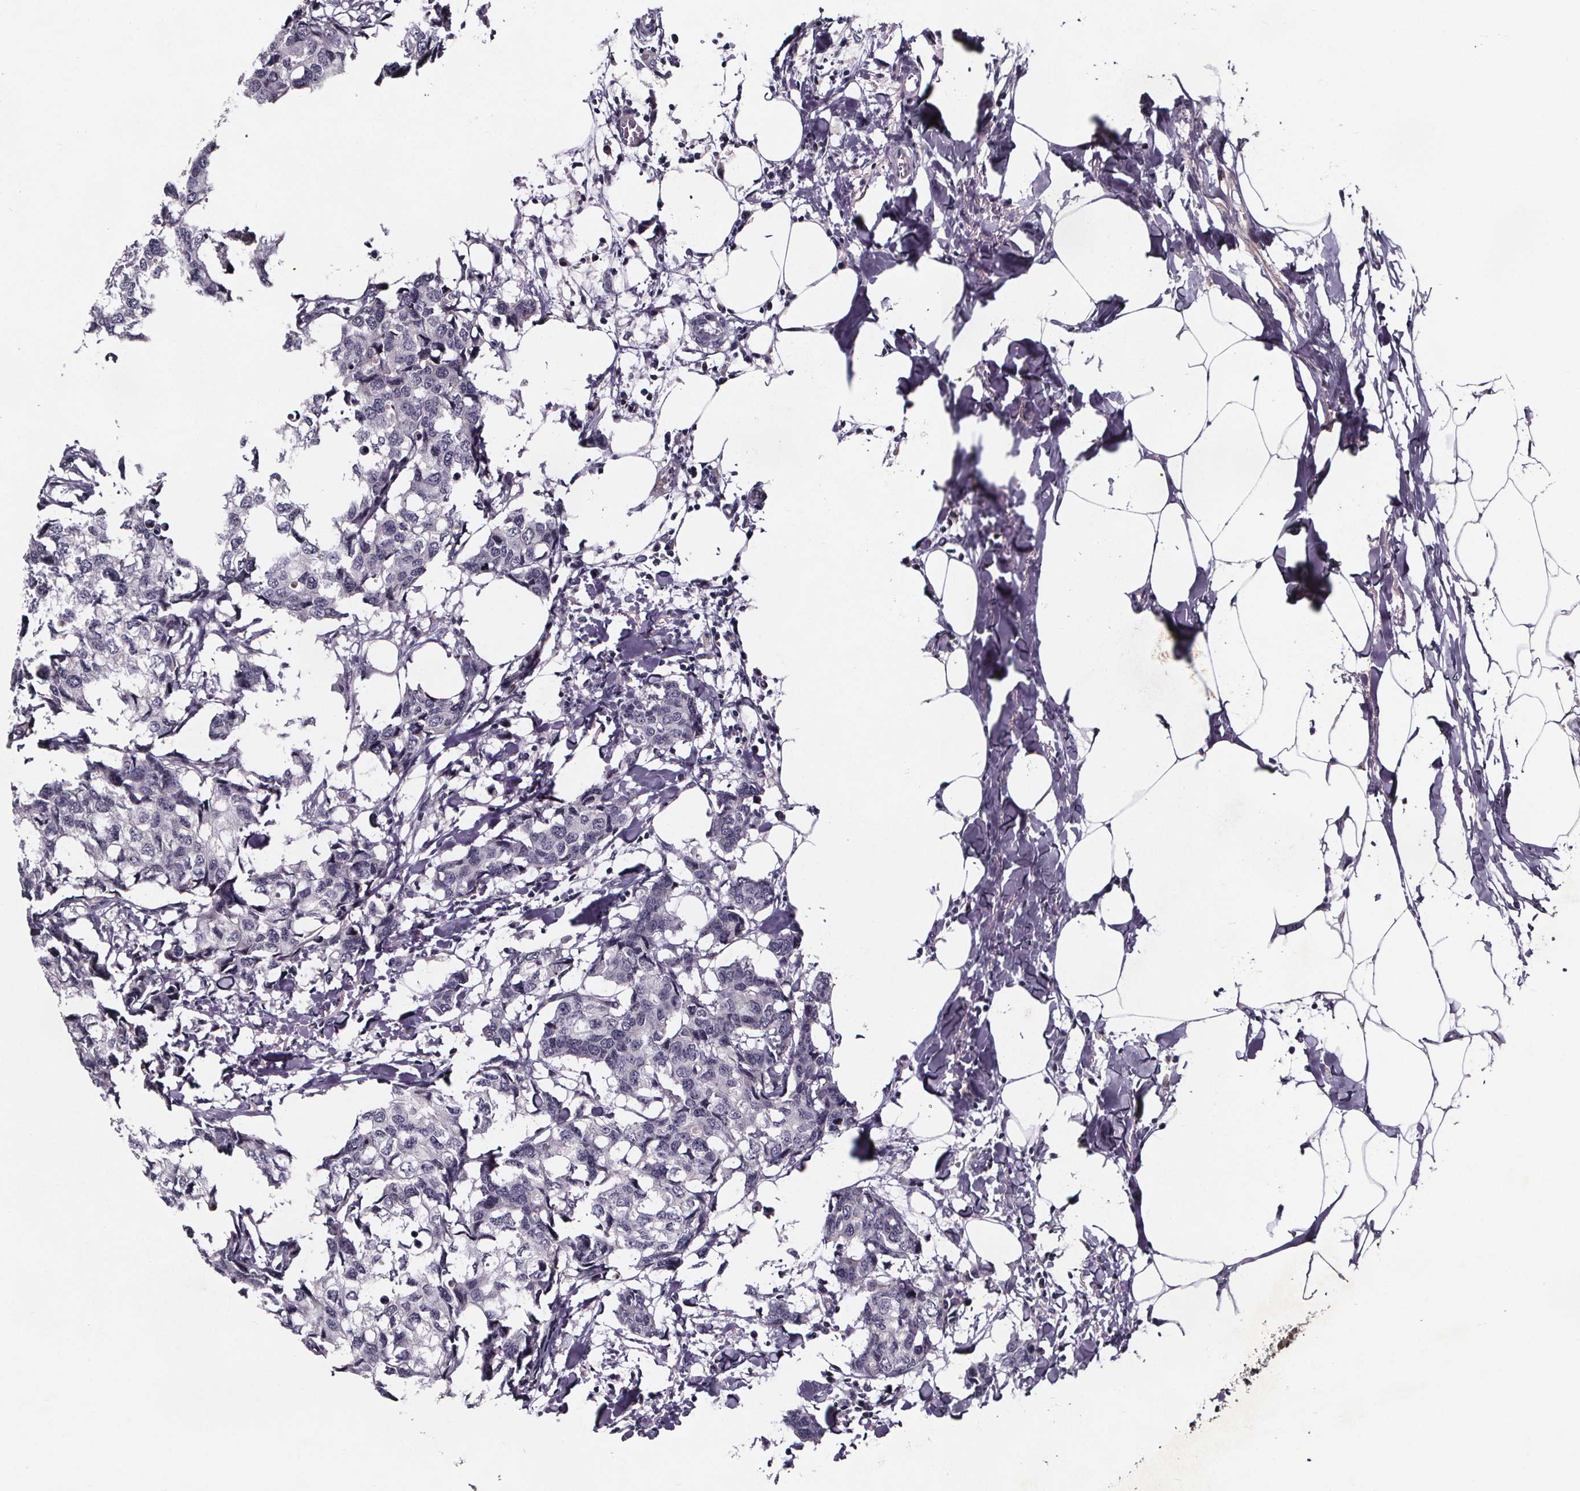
{"staining": {"intensity": "negative", "quantity": "none", "location": "none"}, "tissue": "breast cancer", "cell_type": "Tumor cells", "image_type": "cancer", "snomed": [{"axis": "morphology", "description": "Duct carcinoma"}, {"axis": "topography", "description": "Breast"}], "caption": "This is an immunohistochemistry photomicrograph of human breast cancer (infiltrating ductal carcinoma). There is no positivity in tumor cells.", "gene": "NPHP4", "patient": {"sex": "female", "age": 27}}